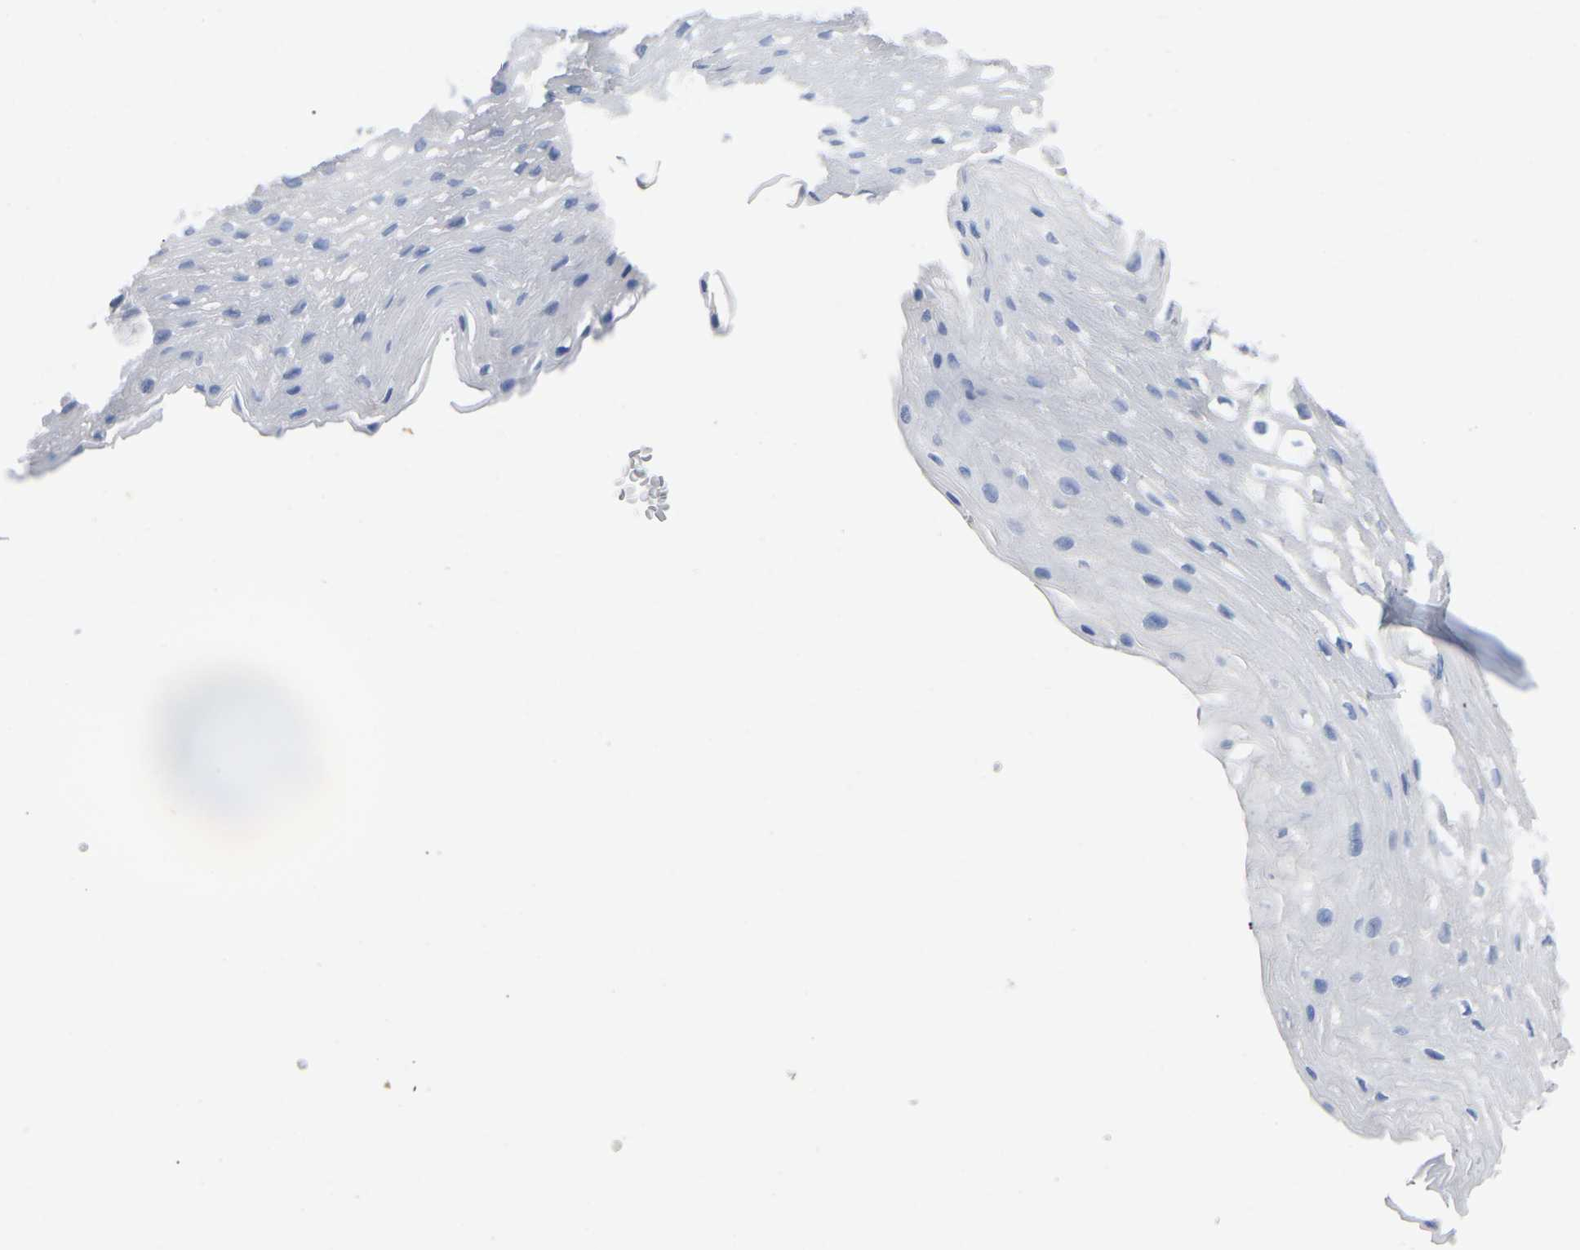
{"staining": {"intensity": "negative", "quantity": "none", "location": "none"}, "tissue": "esophagus", "cell_type": "Squamous epithelial cells", "image_type": "normal", "snomed": [{"axis": "morphology", "description": "Normal tissue, NOS"}, {"axis": "topography", "description": "Esophagus"}], "caption": "The photomicrograph demonstrates no staining of squamous epithelial cells in normal esophagus.", "gene": "SMPD2", "patient": {"sex": "male", "age": 48}}